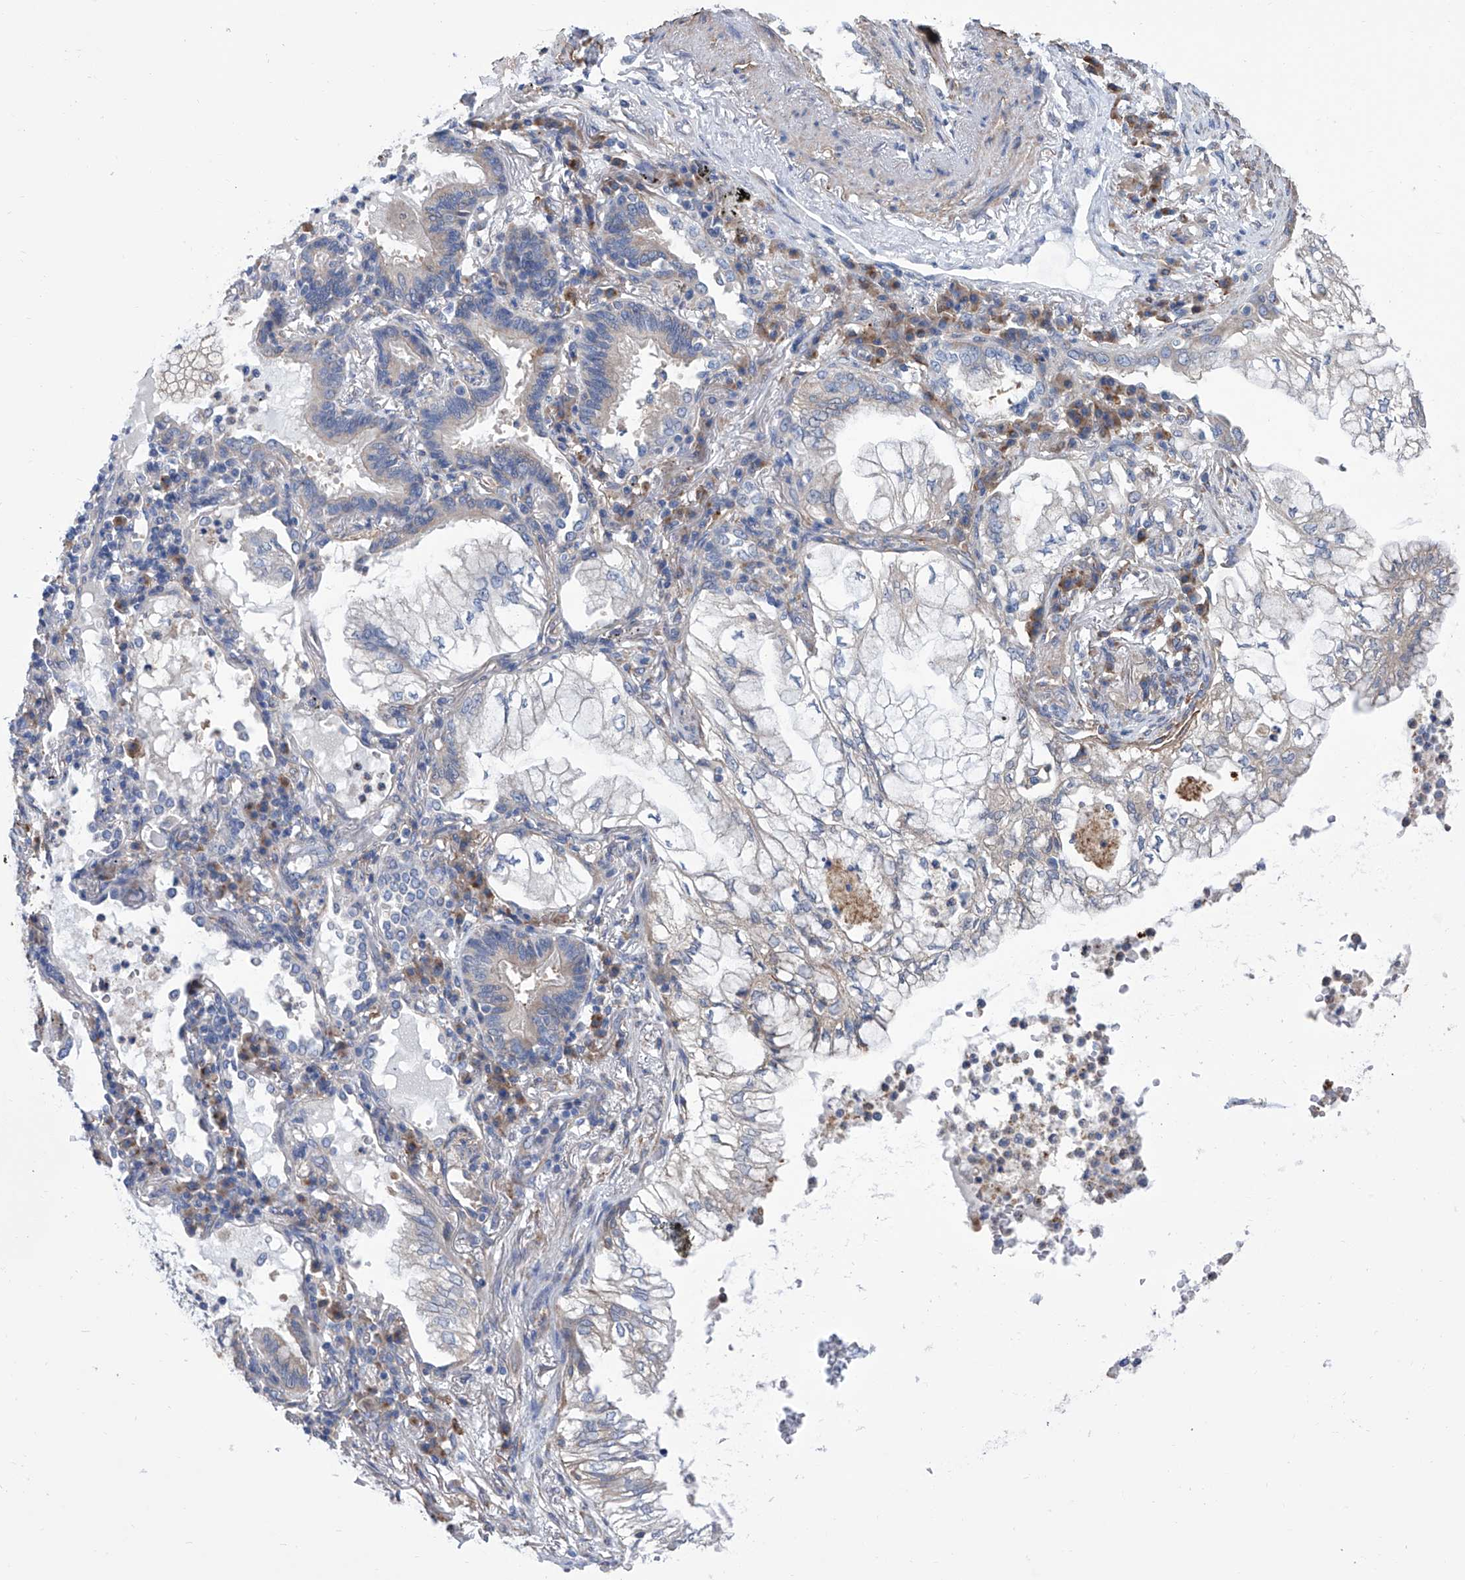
{"staining": {"intensity": "negative", "quantity": "none", "location": "none"}, "tissue": "lung cancer", "cell_type": "Tumor cells", "image_type": "cancer", "snomed": [{"axis": "morphology", "description": "Adenocarcinoma, NOS"}, {"axis": "topography", "description": "Lung"}], "caption": "Tumor cells are negative for brown protein staining in lung cancer (adenocarcinoma).", "gene": "SMS", "patient": {"sex": "female", "age": 70}}